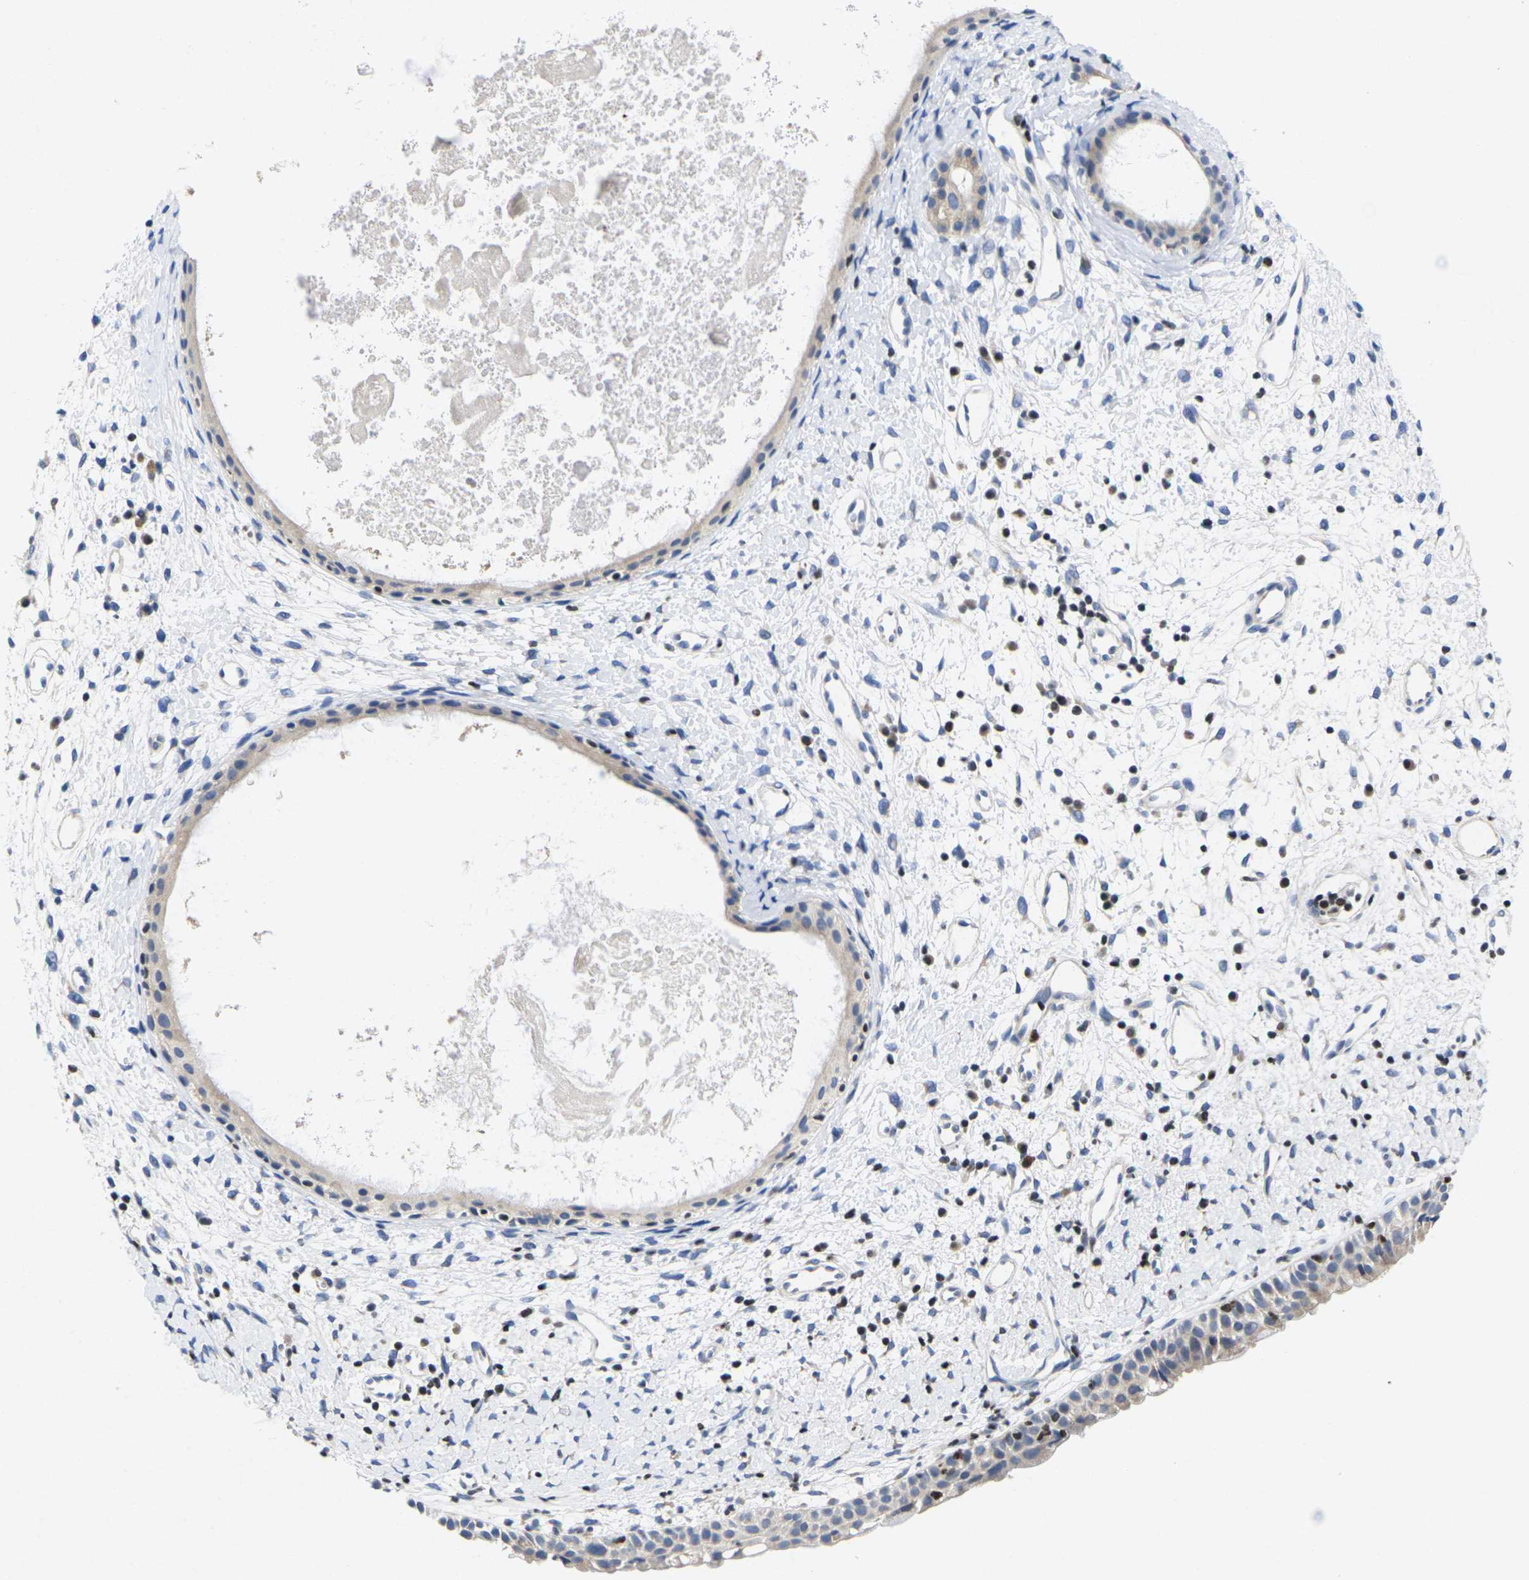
{"staining": {"intensity": "weak", "quantity": "<25%", "location": "cytoplasmic/membranous"}, "tissue": "nasopharynx", "cell_type": "Respiratory epithelial cells", "image_type": "normal", "snomed": [{"axis": "morphology", "description": "Normal tissue, NOS"}, {"axis": "topography", "description": "Nasopharynx"}], "caption": "Respiratory epithelial cells show no significant positivity in benign nasopharynx. (DAB IHC, high magnification).", "gene": "IKZF1", "patient": {"sex": "male", "age": 22}}